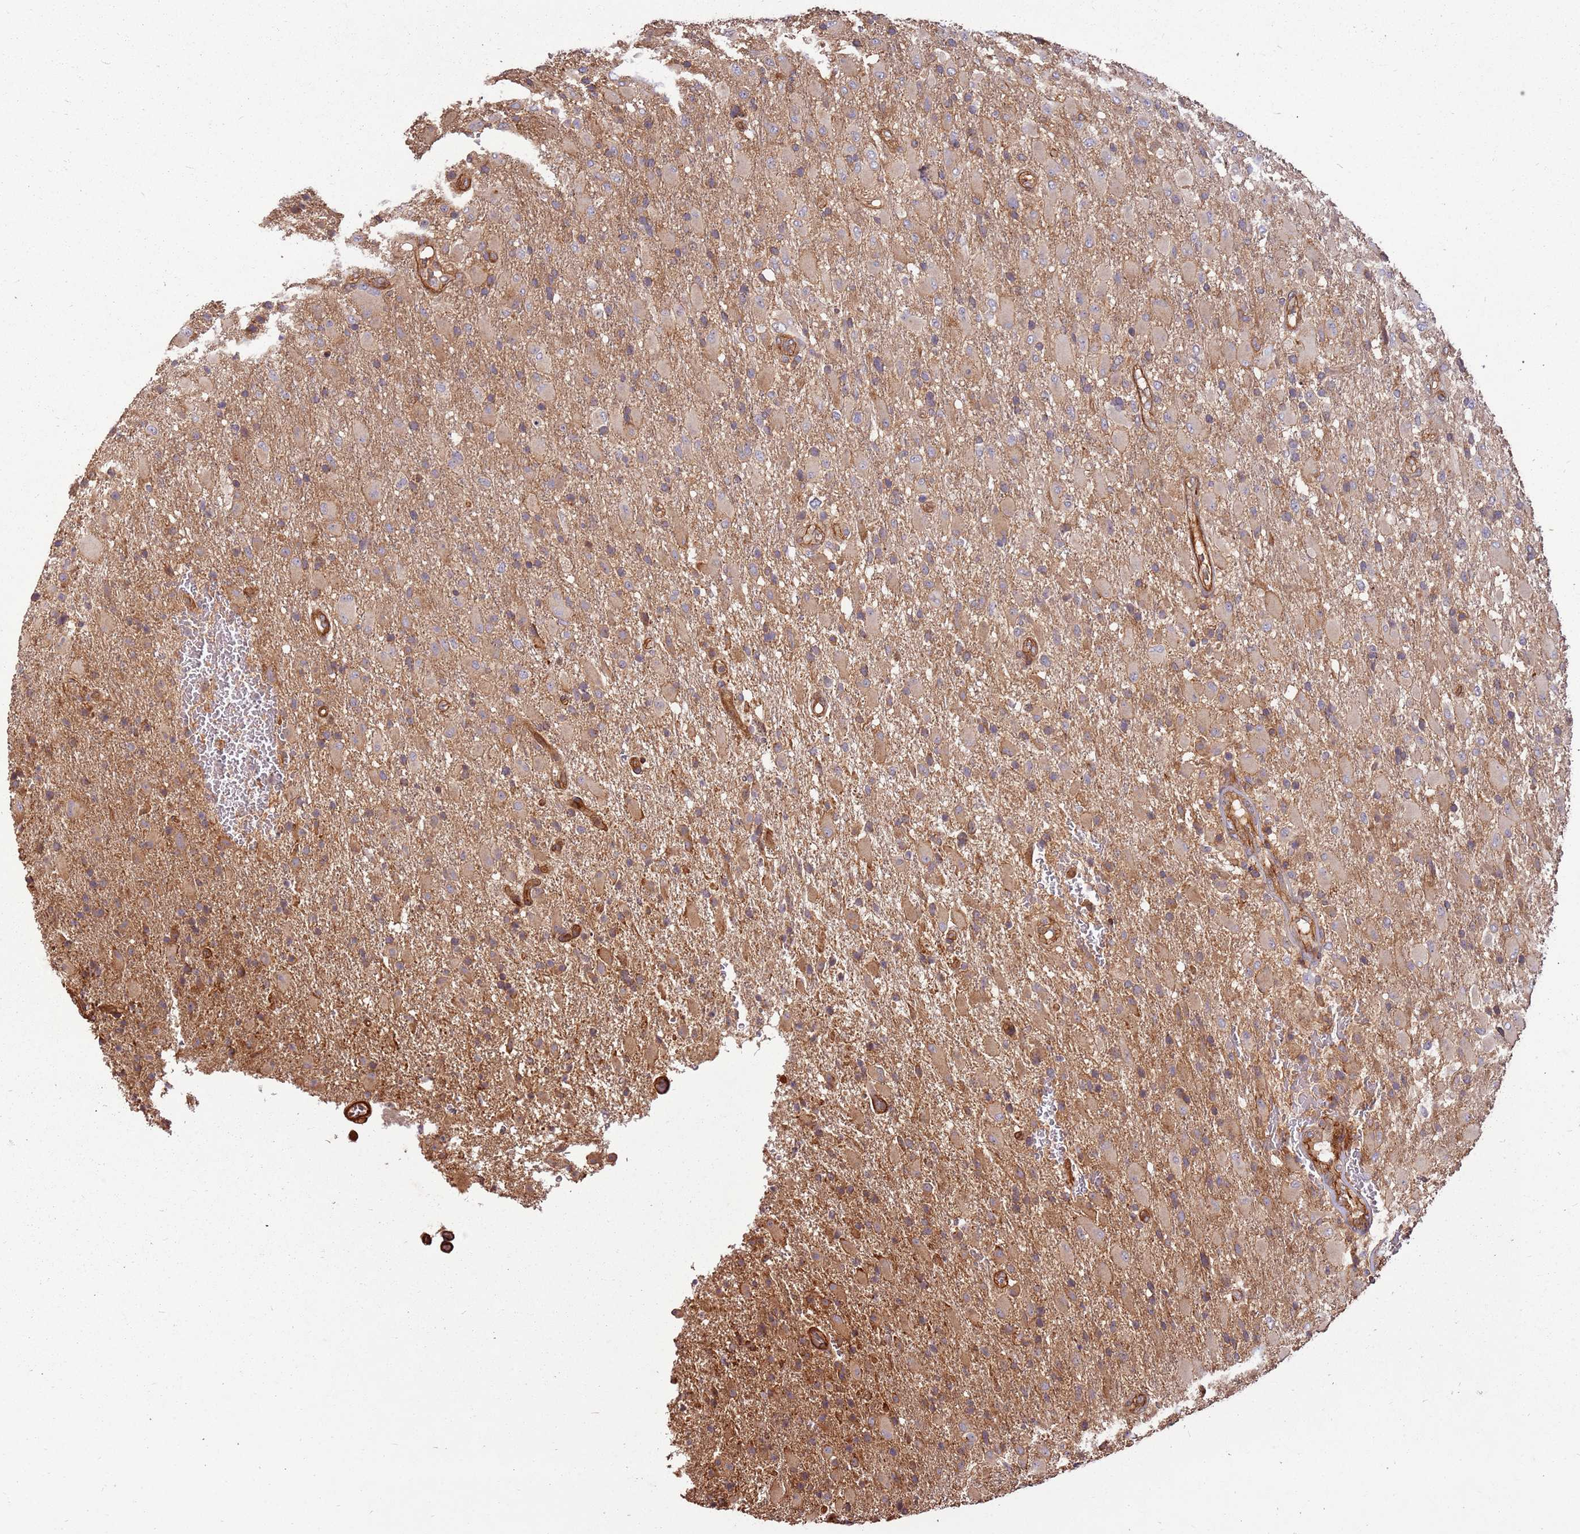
{"staining": {"intensity": "moderate", "quantity": "<25%", "location": "cytoplasmic/membranous"}, "tissue": "glioma", "cell_type": "Tumor cells", "image_type": "cancer", "snomed": [{"axis": "morphology", "description": "Glioma, malignant, Low grade"}, {"axis": "topography", "description": "Brain"}], "caption": "Moderate cytoplasmic/membranous protein staining is identified in approximately <25% of tumor cells in low-grade glioma (malignant). The protein is shown in brown color, while the nuclei are stained blue.", "gene": "ACVR2A", "patient": {"sex": "male", "age": 65}}